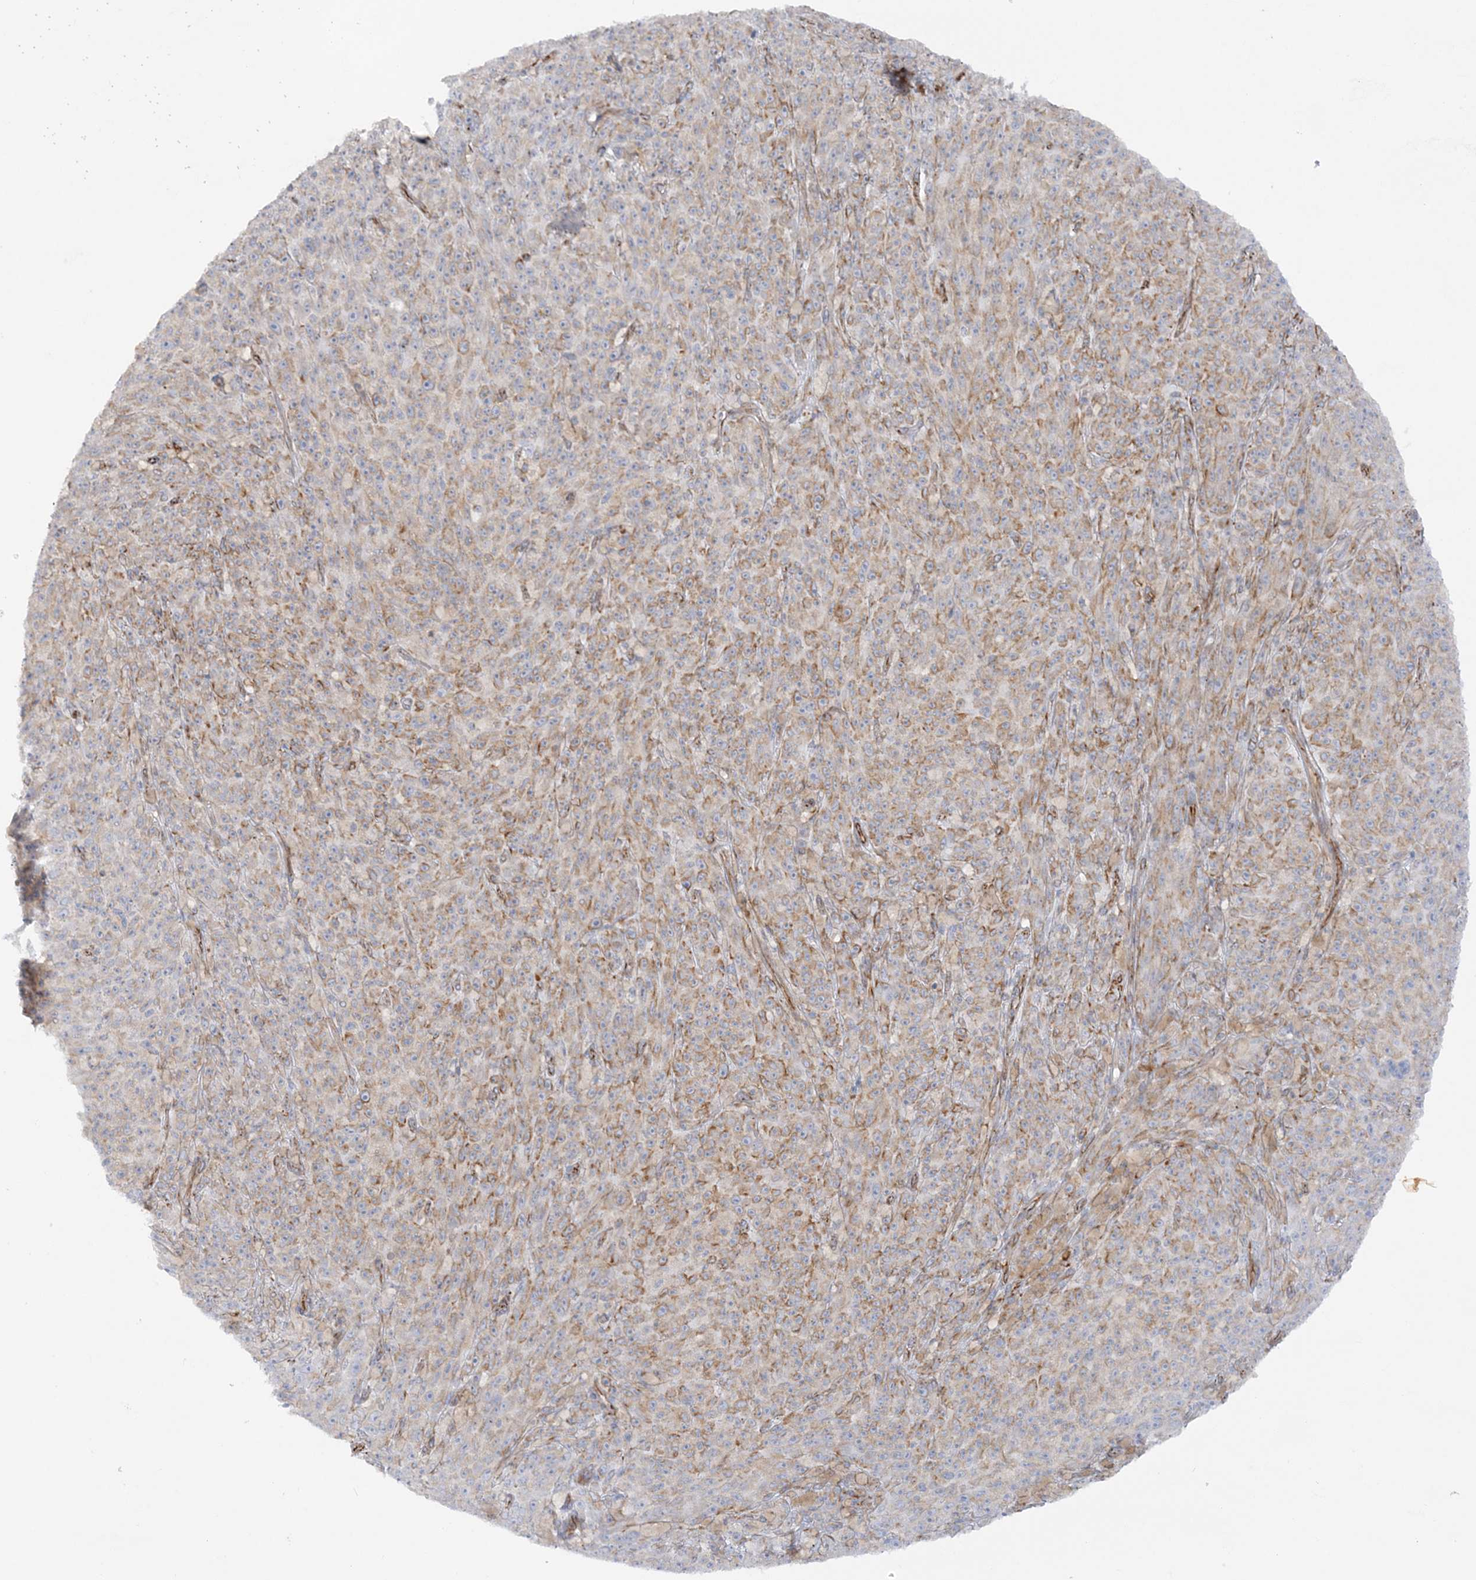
{"staining": {"intensity": "moderate", "quantity": ">75%", "location": "cytoplasmic/membranous"}, "tissue": "melanoma", "cell_type": "Tumor cells", "image_type": "cancer", "snomed": [{"axis": "morphology", "description": "Malignant melanoma, NOS"}, {"axis": "topography", "description": "Skin"}], "caption": "Immunohistochemical staining of human melanoma exhibits moderate cytoplasmic/membranous protein expression in about >75% of tumor cells.", "gene": "SCLT1", "patient": {"sex": "female", "age": 82}}